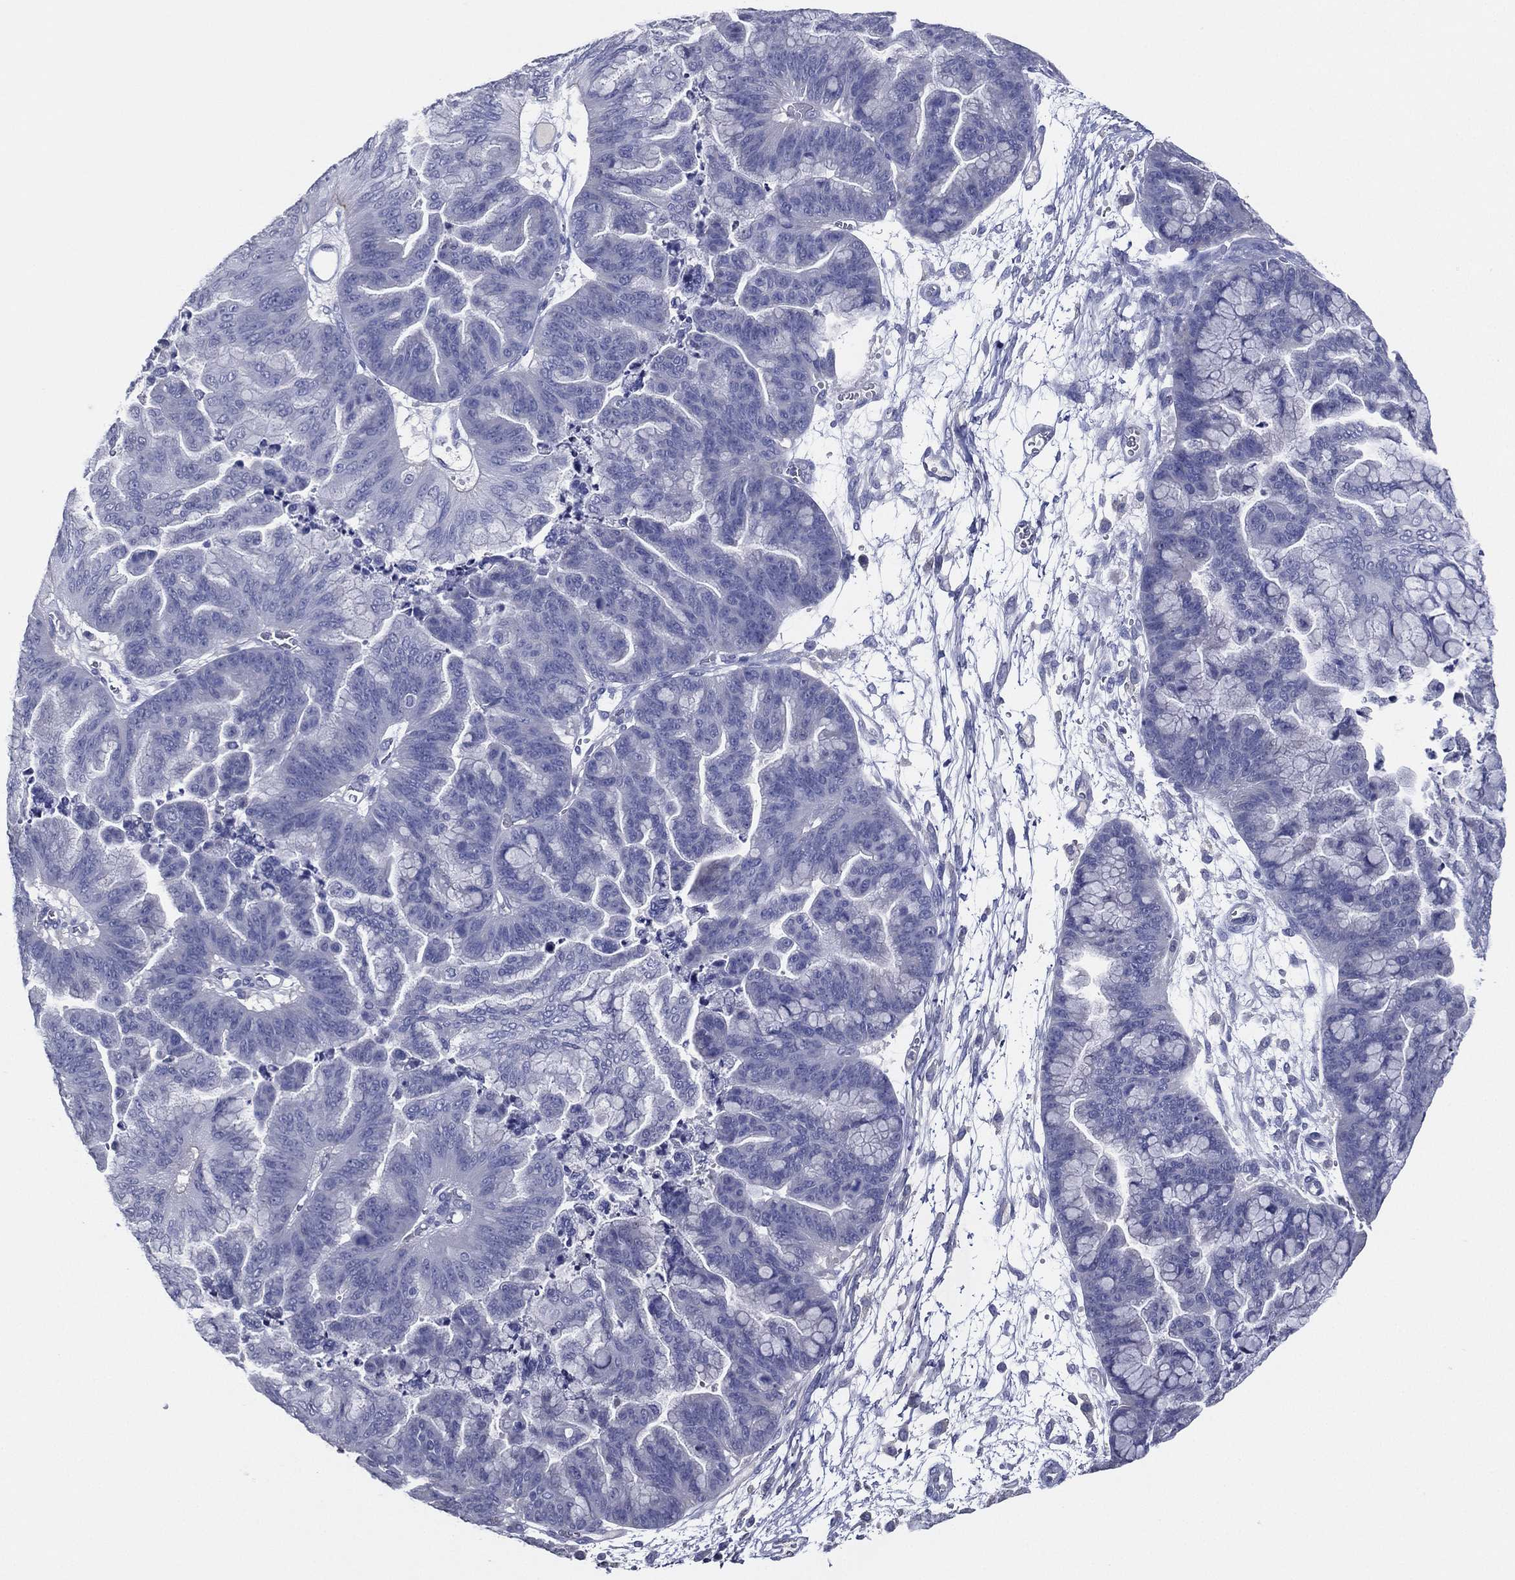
{"staining": {"intensity": "negative", "quantity": "none", "location": "none"}, "tissue": "ovarian cancer", "cell_type": "Tumor cells", "image_type": "cancer", "snomed": [{"axis": "morphology", "description": "Cystadenocarcinoma, mucinous, NOS"}, {"axis": "topography", "description": "Ovary"}], "caption": "Mucinous cystadenocarcinoma (ovarian) was stained to show a protein in brown. There is no significant expression in tumor cells.", "gene": "TFAP2A", "patient": {"sex": "female", "age": 67}}